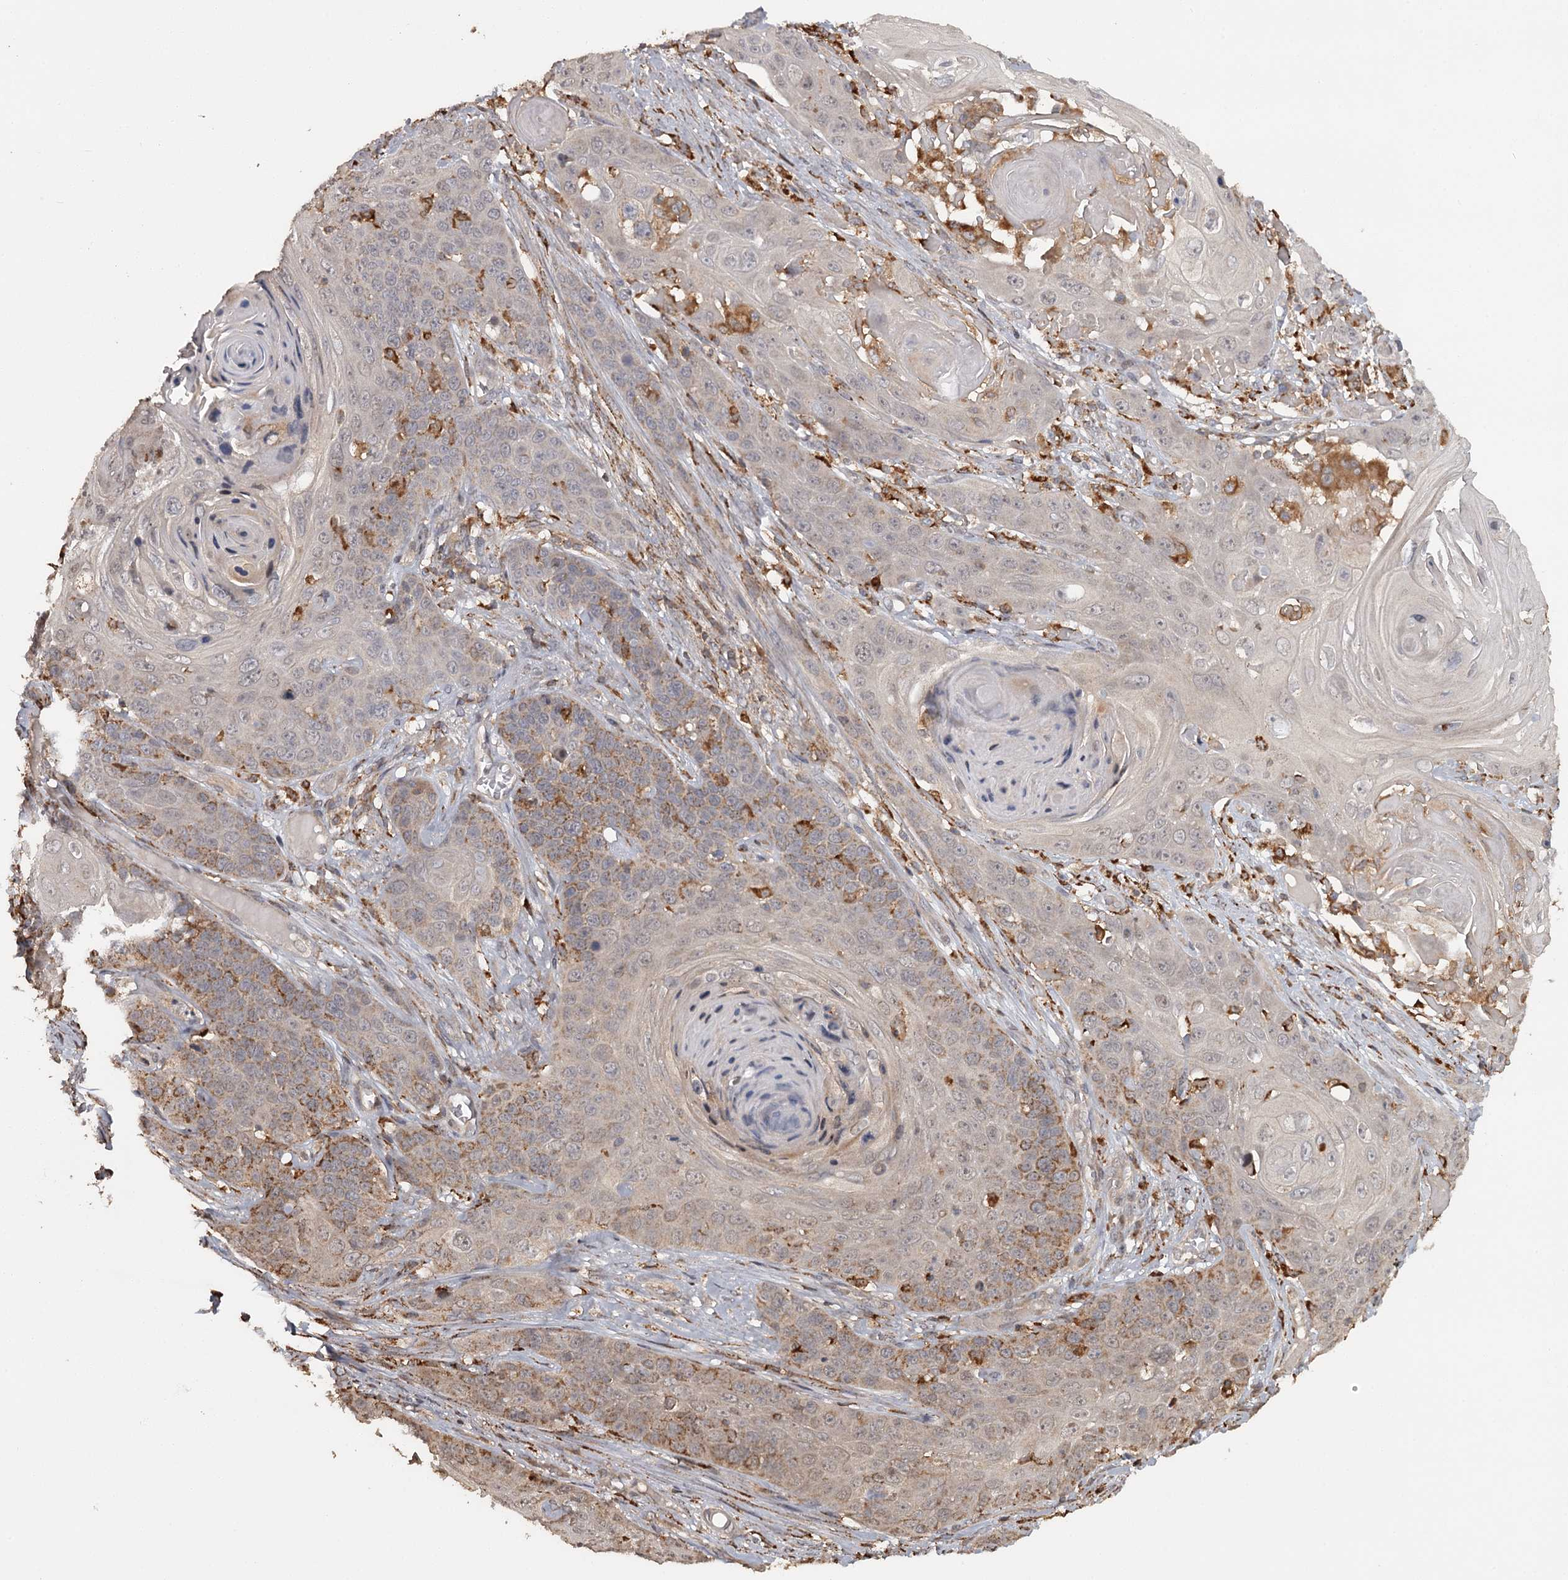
{"staining": {"intensity": "moderate", "quantity": "25%-75%", "location": "cytoplasmic/membranous"}, "tissue": "skin cancer", "cell_type": "Tumor cells", "image_type": "cancer", "snomed": [{"axis": "morphology", "description": "Squamous cell carcinoma, NOS"}, {"axis": "topography", "description": "Skin"}], "caption": "Protein staining demonstrates moderate cytoplasmic/membranous staining in approximately 25%-75% of tumor cells in skin cancer.", "gene": "FAXC", "patient": {"sex": "male", "age": 55}}